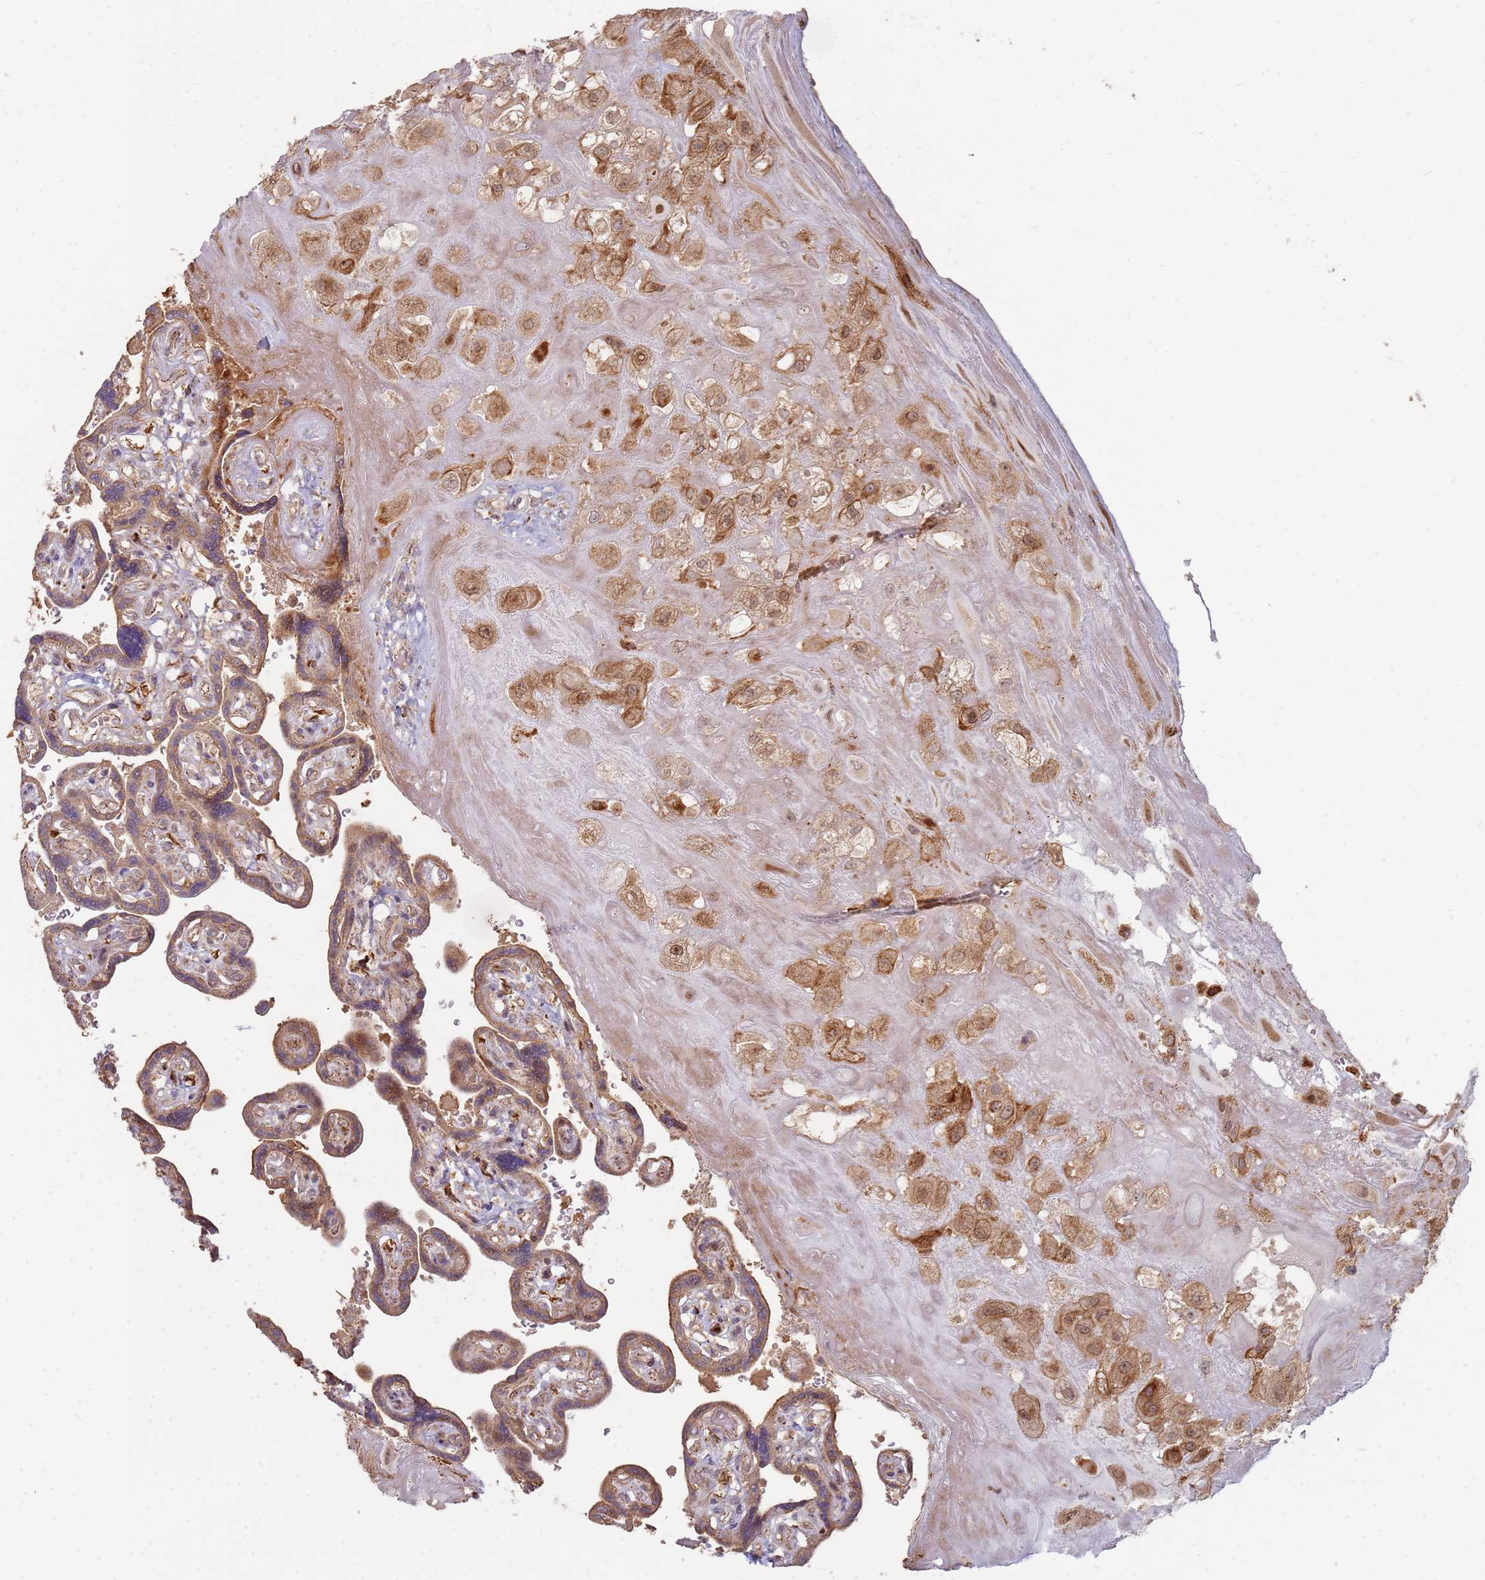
{"staining": {"intensity": "moderate", "quantity": ">75%", "location": "cytoplasmic/membranous"}, "tissue": "placenta", "cell_type": "Decidual cells", "image_type": "normal", "snomed": [{"axis": "morphology", "description": "Normal tissue, NOS"}, {"axis": "topography", "description": "Placenta"}], "caption": "Protein expression analysis of normal placenta reveals moderate cytoplasmic/membranous positivity in approximately >75% of decidual cells.", "gene": "MPEG1", "patient": {"sex": "female", "age": 32}}